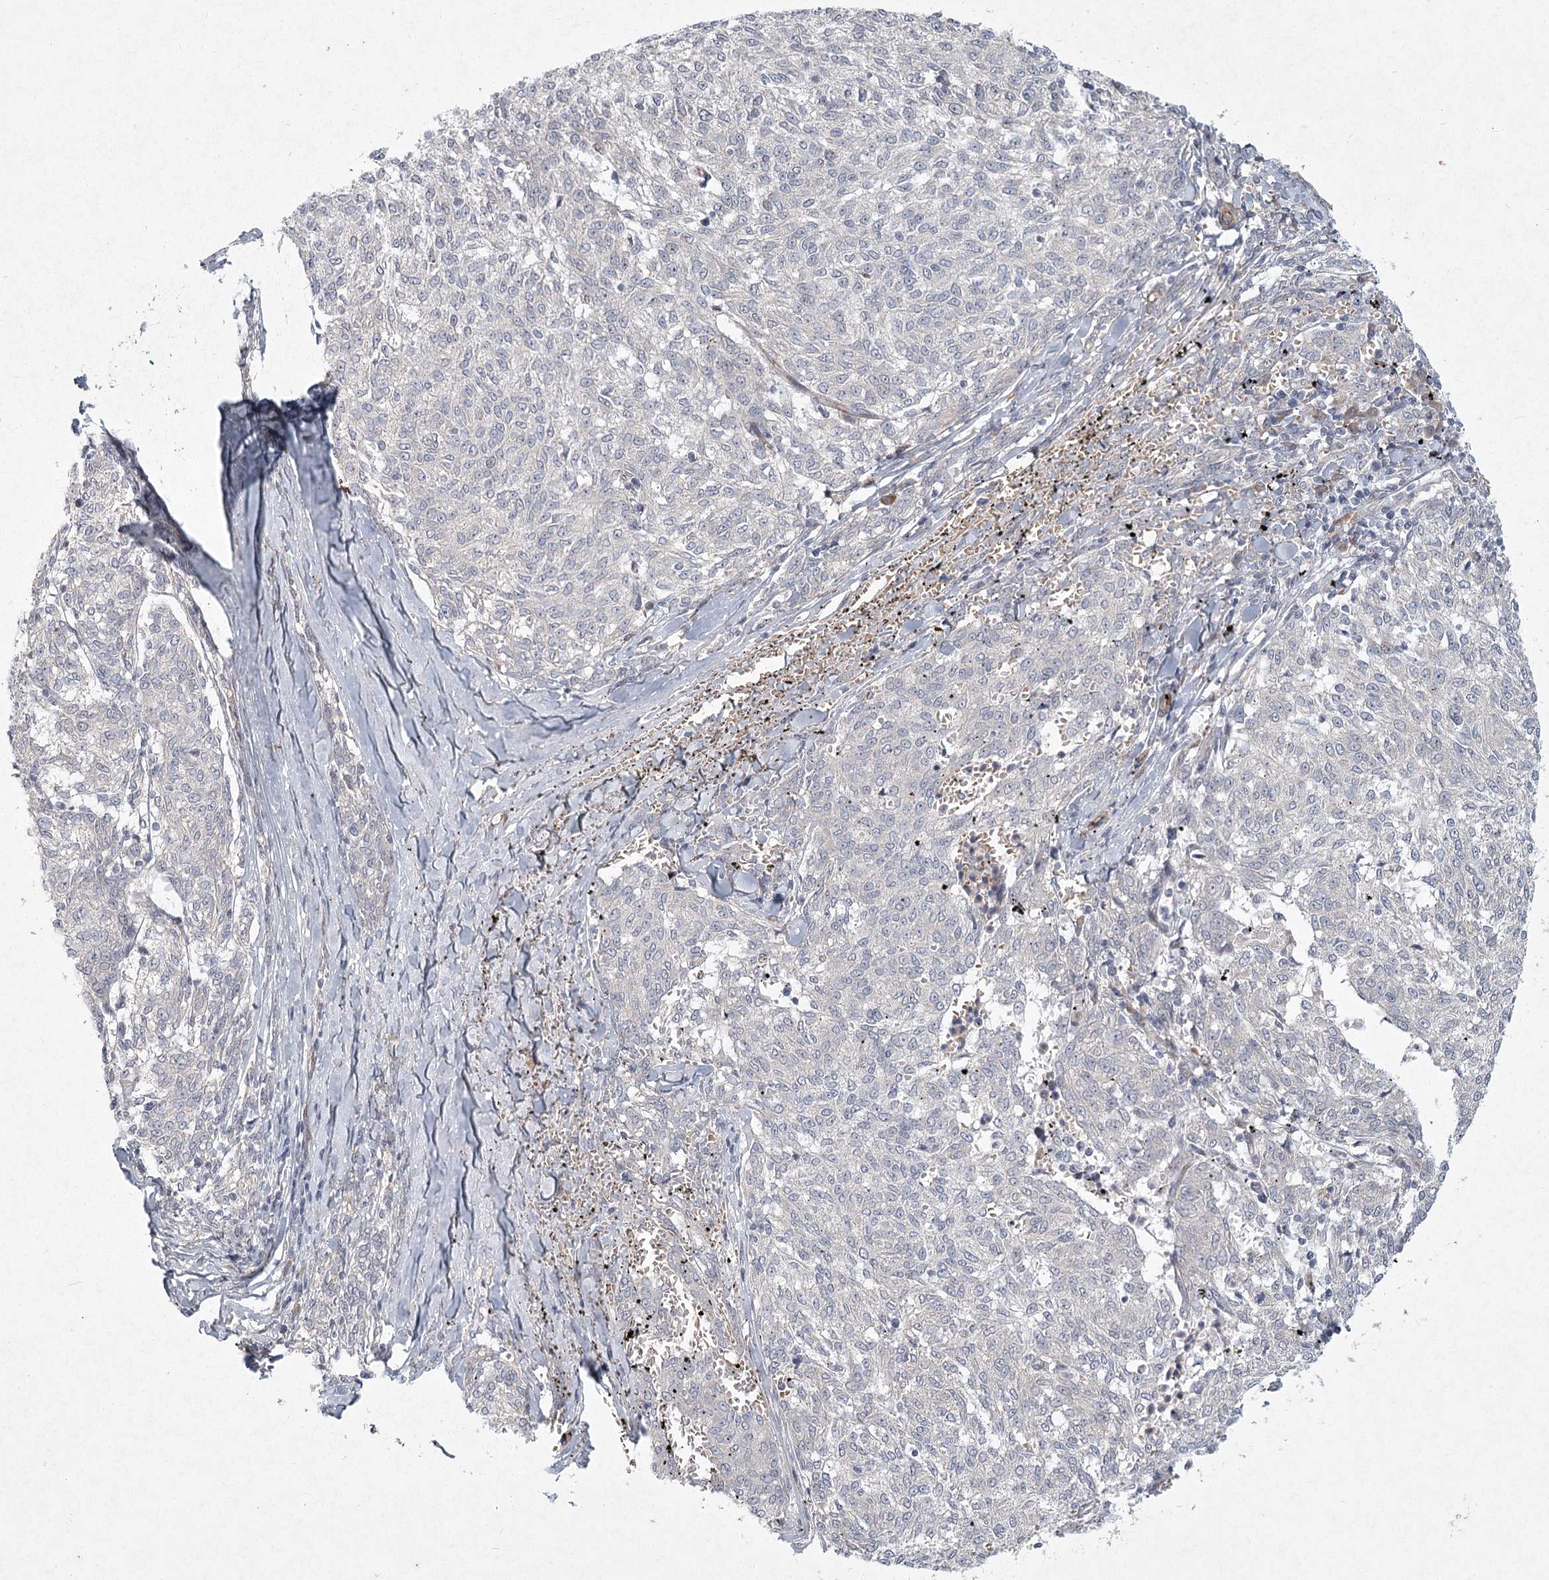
{"staining": {"intensity": "negative", "quantity": "none", "location": "none"}, "tissue": "melanoma", "cell_type": "Tumor cells", "image_type": "cancer", "snomed": [{"axis": "morphology", "description": "Malignant melanoma, NOS"}, {"axis": "topography", "description": "Skin"}], "caption": "Immunohistochemistry (IHC) micrograph of neoplastic tissue: malignant melanoma stained with DAB (3,3'-diaminobenzidine) displays no significant protein positivity in tumor cells.", "gene": "MEPE", "patient": {"sex": "female", "age": 72}}